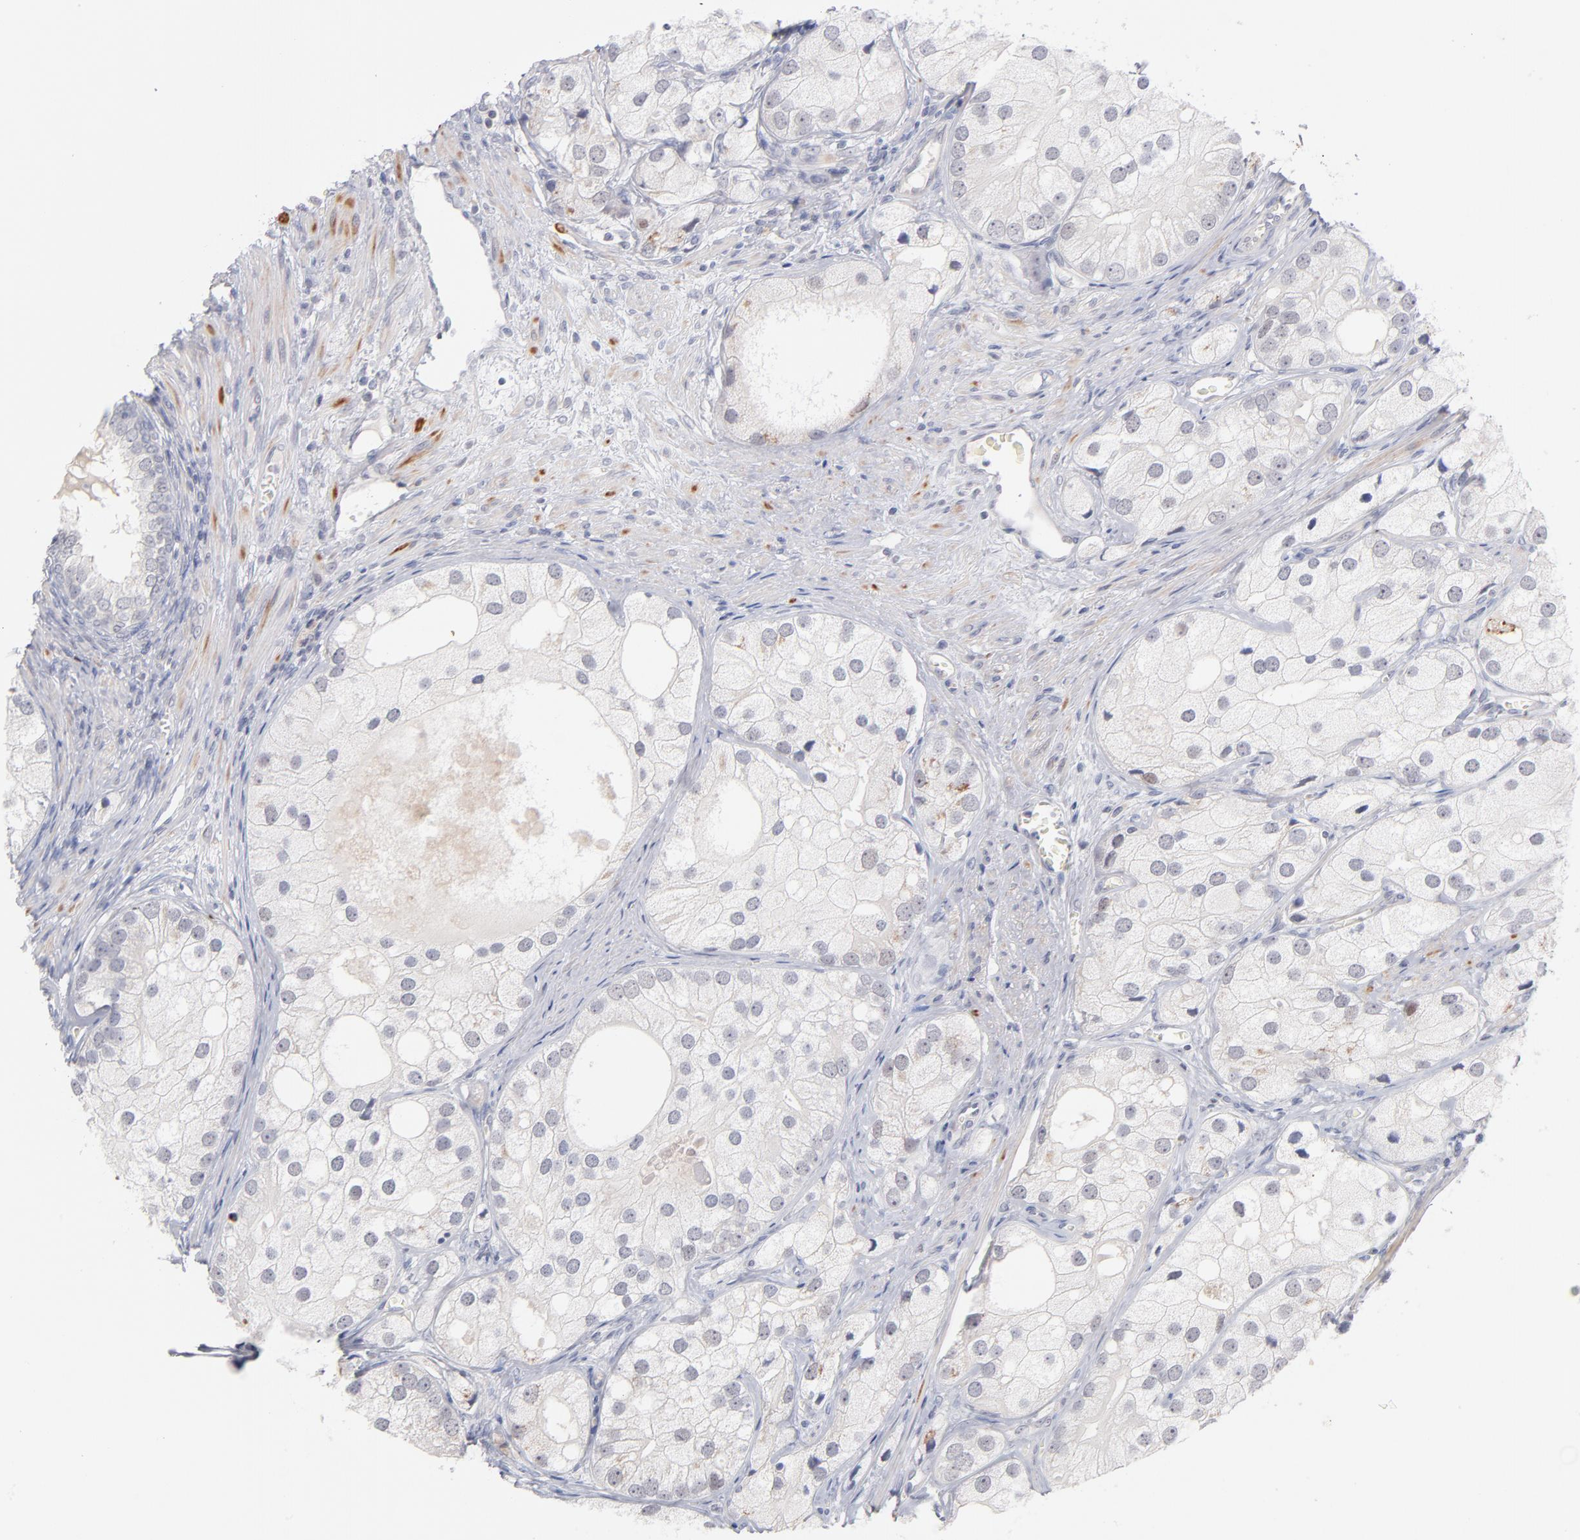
{"staining": {"intensity": "negative", "quantity": "none", "location": "none"}, "tissue": "prostate cancer", "cell_type": "Tumor cells", "image_type": "cancer", "snomed": [{"axis": "morphology", "description": "Adenocarcinoma, Low grade"}, {"axis": "topography", "description": "Prostate"}], "caption": "Adenocarcinoma (low-grade) (prostate) was stained to show a protein in brown. There is no significant staining in tumor cells.", "gene": "PARP1", "patient": {"sex": "male", "age": 69}}